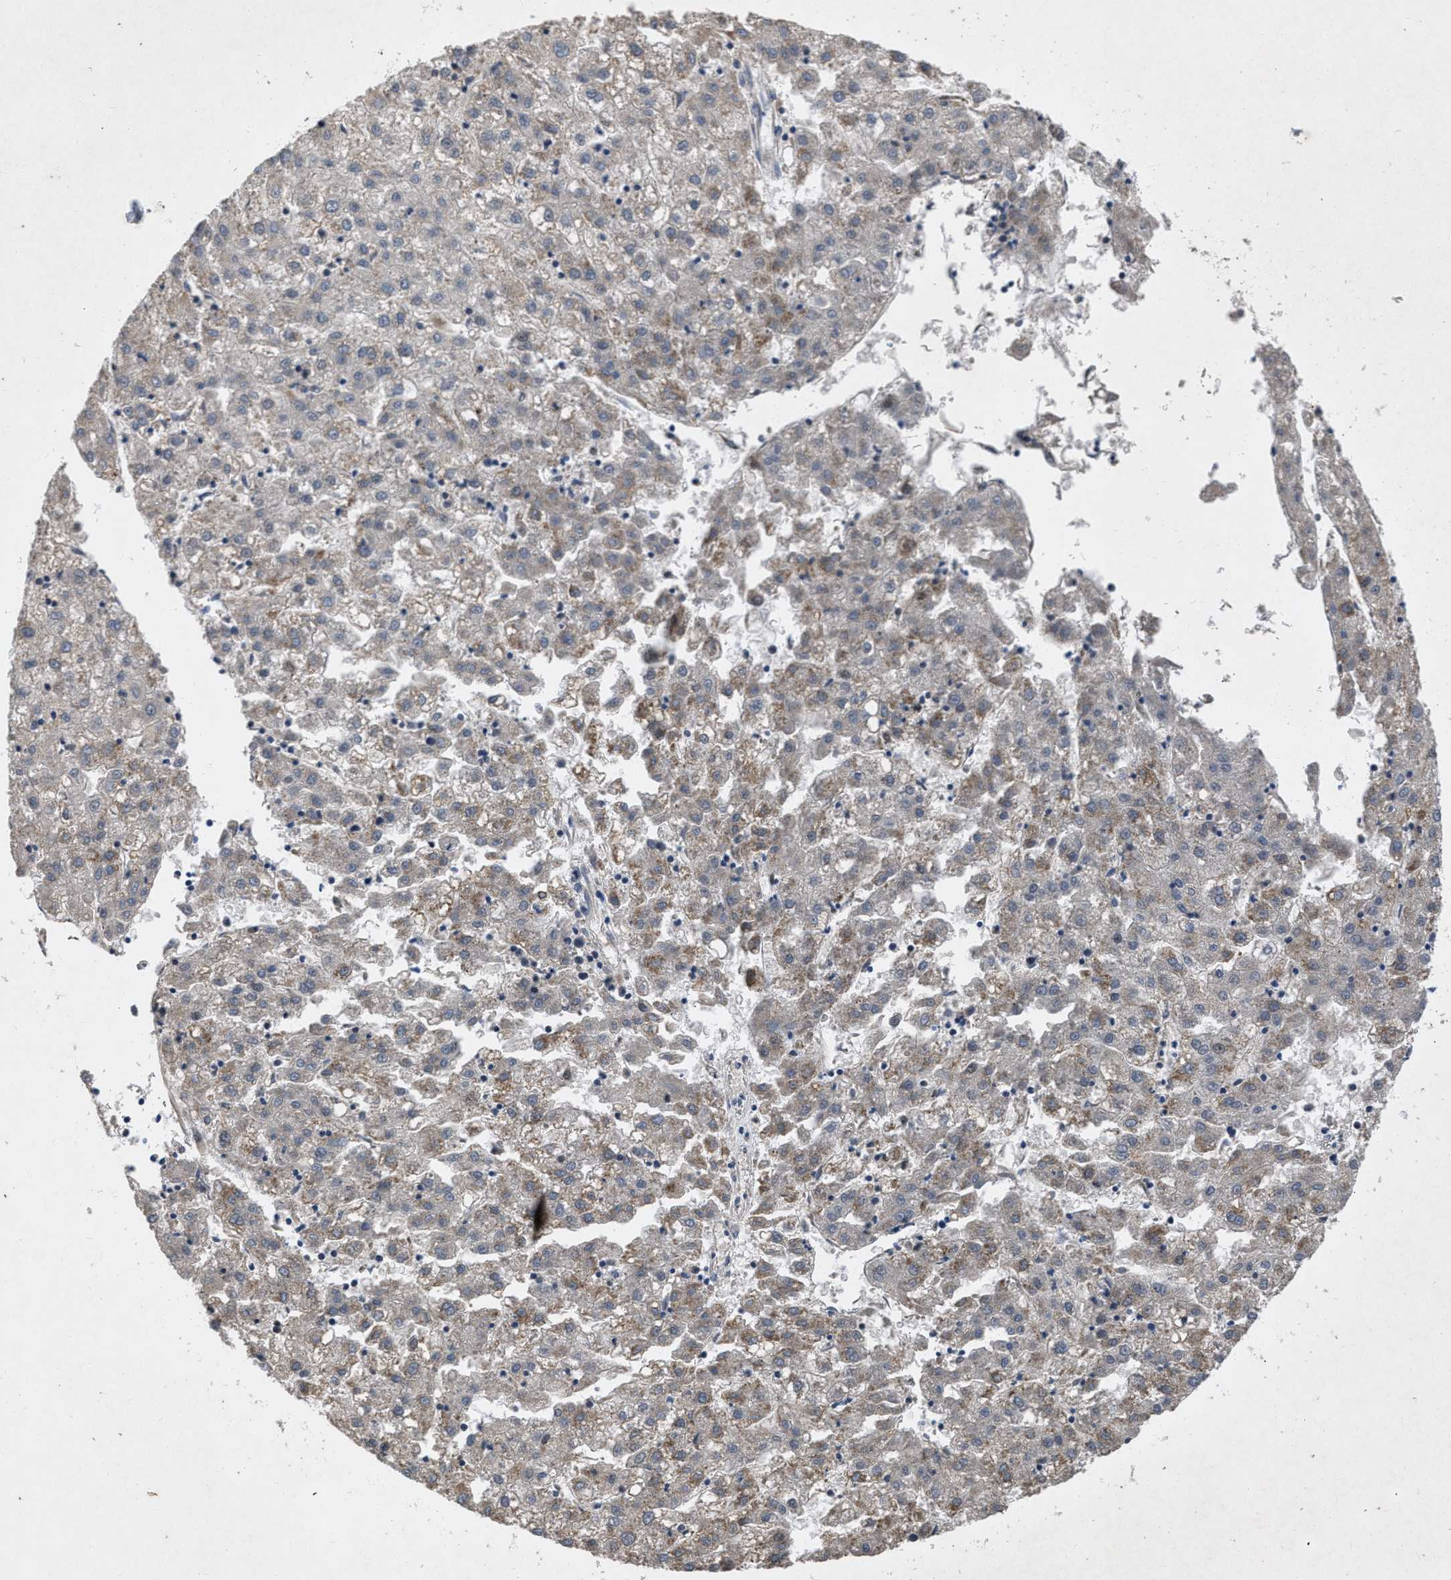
{"staining": {"intensity": "weak", "quantity": "<25%", "location": "cytoplasmic/membranous"}, "tissue": "liver cancer", "cell_type": "Tumor cells", "image_type": "cancer", "snomed": [{"axis": "morphology", "description": "Carcinoma, Hepatocellular, NOS"}, {"axis": "topography", "description": "Liver"}], "caption": "This photomicrograph is of liver hepatocellular carcinoma stained with immunohistochemistry to label a protein in brown with the nuclei are counter-stained blue. There is no positivity in tumor cells.", "gene": "ZNHIT1", "patient": {"sex": "male", "age": 72}}